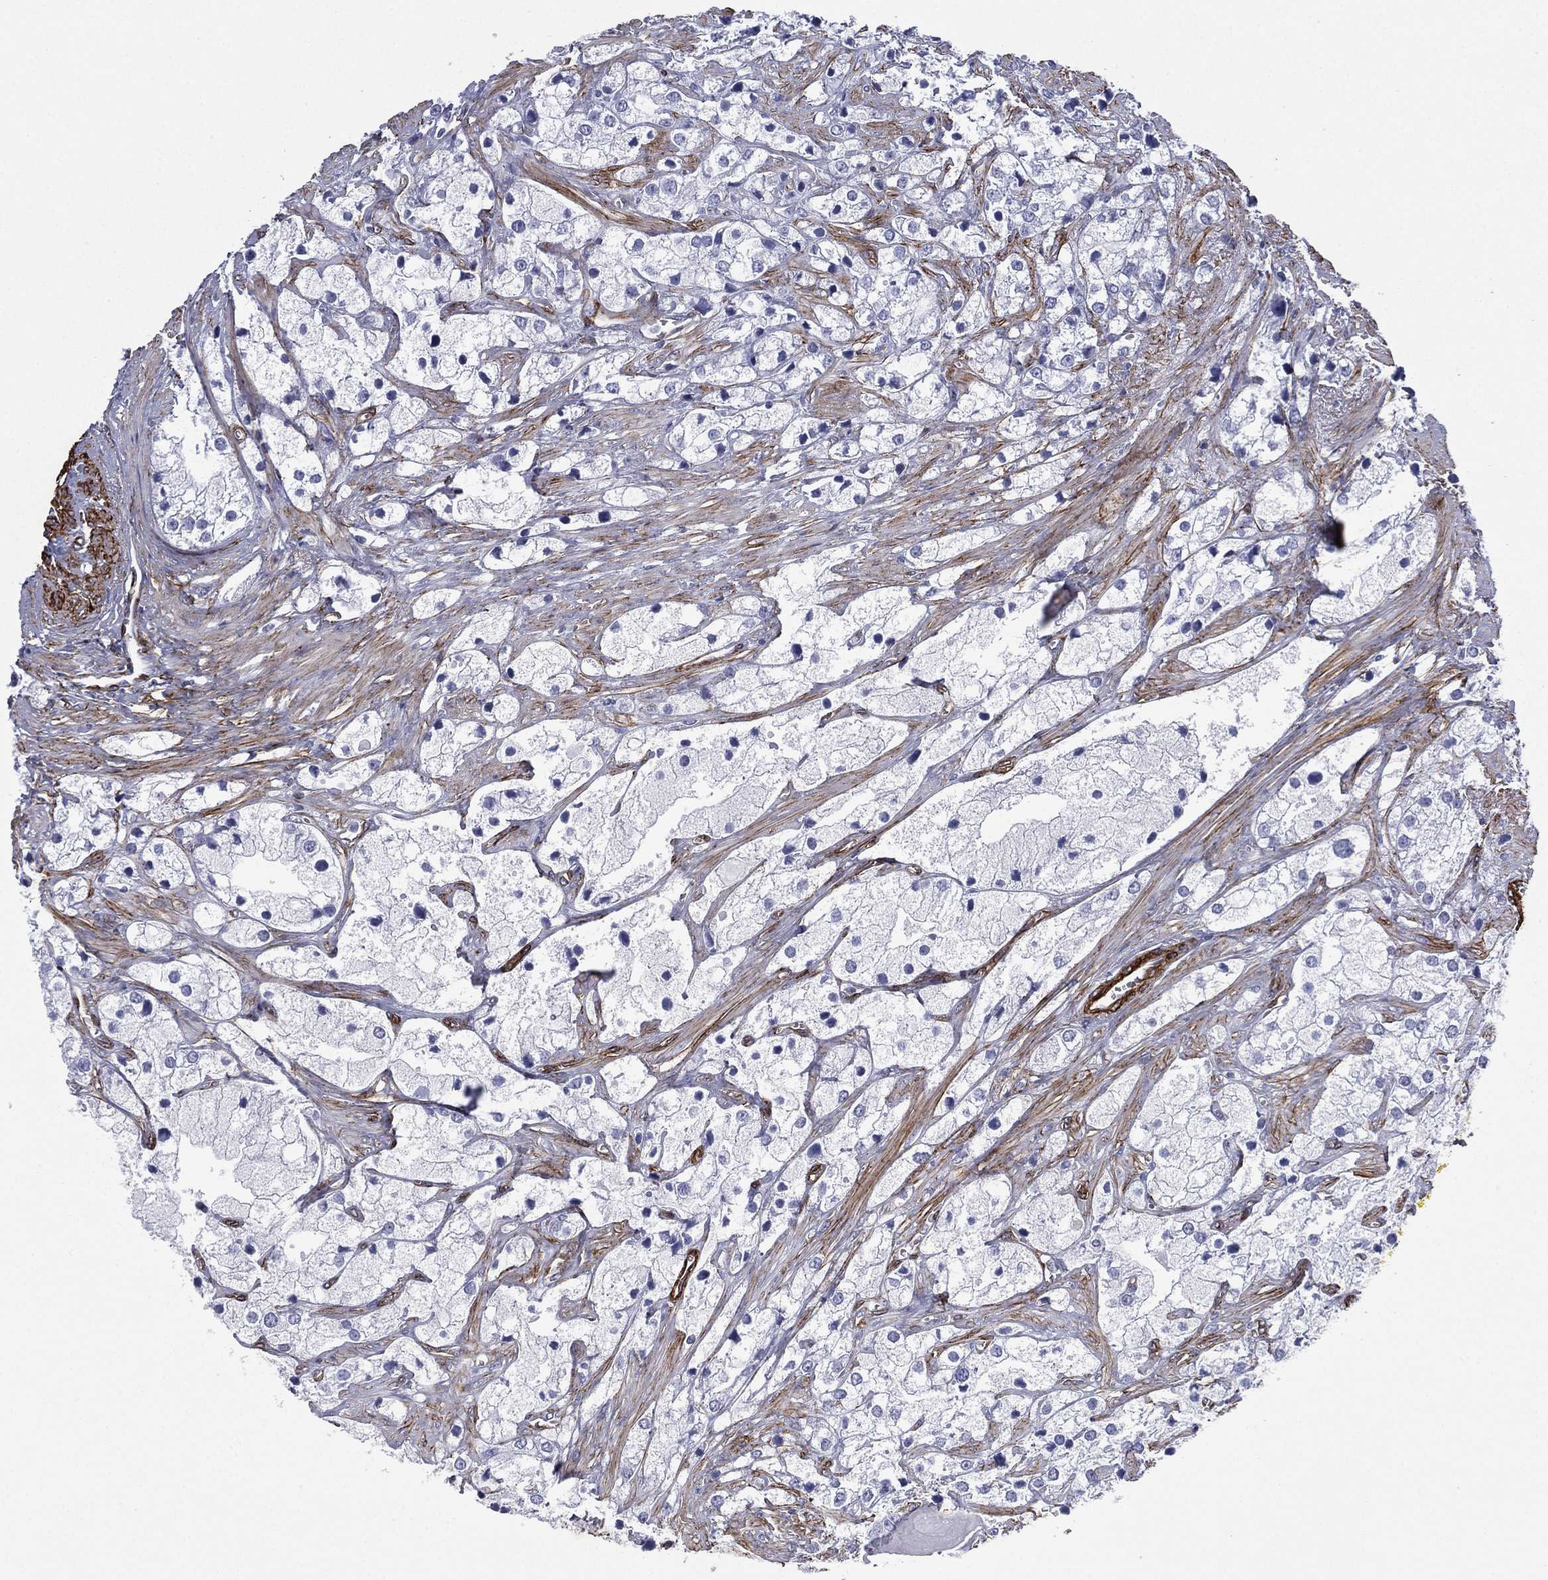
{"staining": {"intensity": "negative", "quantity": "none", "location": "none"}, "tissue": "prostate cancer", "cell_type": "Tumor cells", "image_type": "cancer", "snomed": [{"axis": "morphology", "description": "Adenocarcinoma, NOS"}, {"axis": "topography", "description": "Prostate and seminal vesicle, NOS"}, {"axis": "topography", "description": "Prostate"}], "caption": "Tumor cells show no significant protein expression in prostate cancer.", "gene": "CAVIN3", "patient": {"sex": "male", "age": 79}}